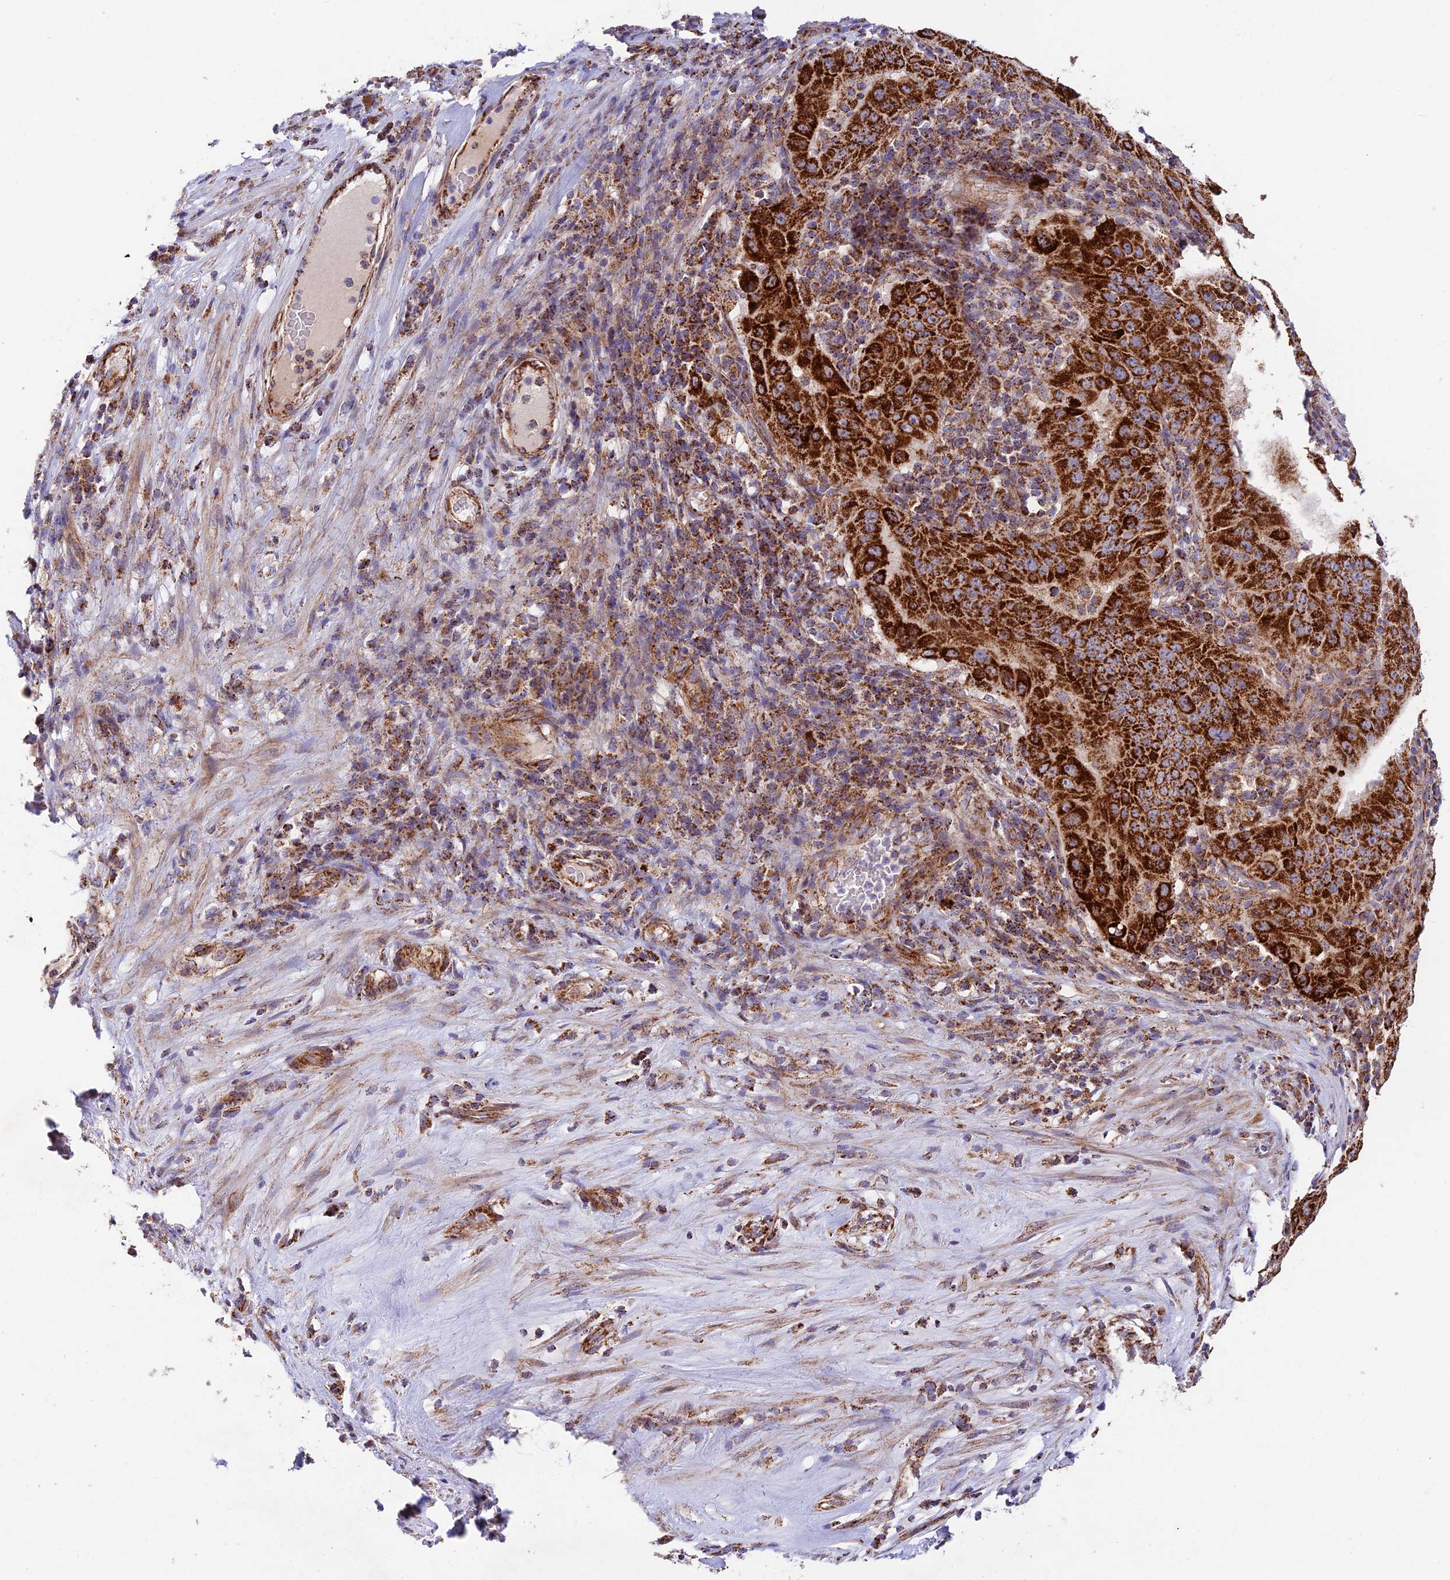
{"staining": {"intensity": "strong", "quantity": ">75%", "location": "cytoplasmic/membranous"}, "tissue": "pancreatic cancer", "cell_type": "Tumor cells", "image_type": "cancer", "snomed": [{"axis": "morphology", "description": "Adenocarcinoma, NOS"}, {"axis": "topography", "description": "Pancreas"}], "caption": "Immunohistochemistry (IHC) of human pancreatic adenocarcinoma displays high levels of strong cytoplasmic/membranous staining in approximately >75% of tumor cells. (Stains: DAB in brown, nuclei in blue, Microscopy: brightfield microscopy at high magnification).", "gene": "KHDC3L", "patient": {"sex": "male", "age": 63}}